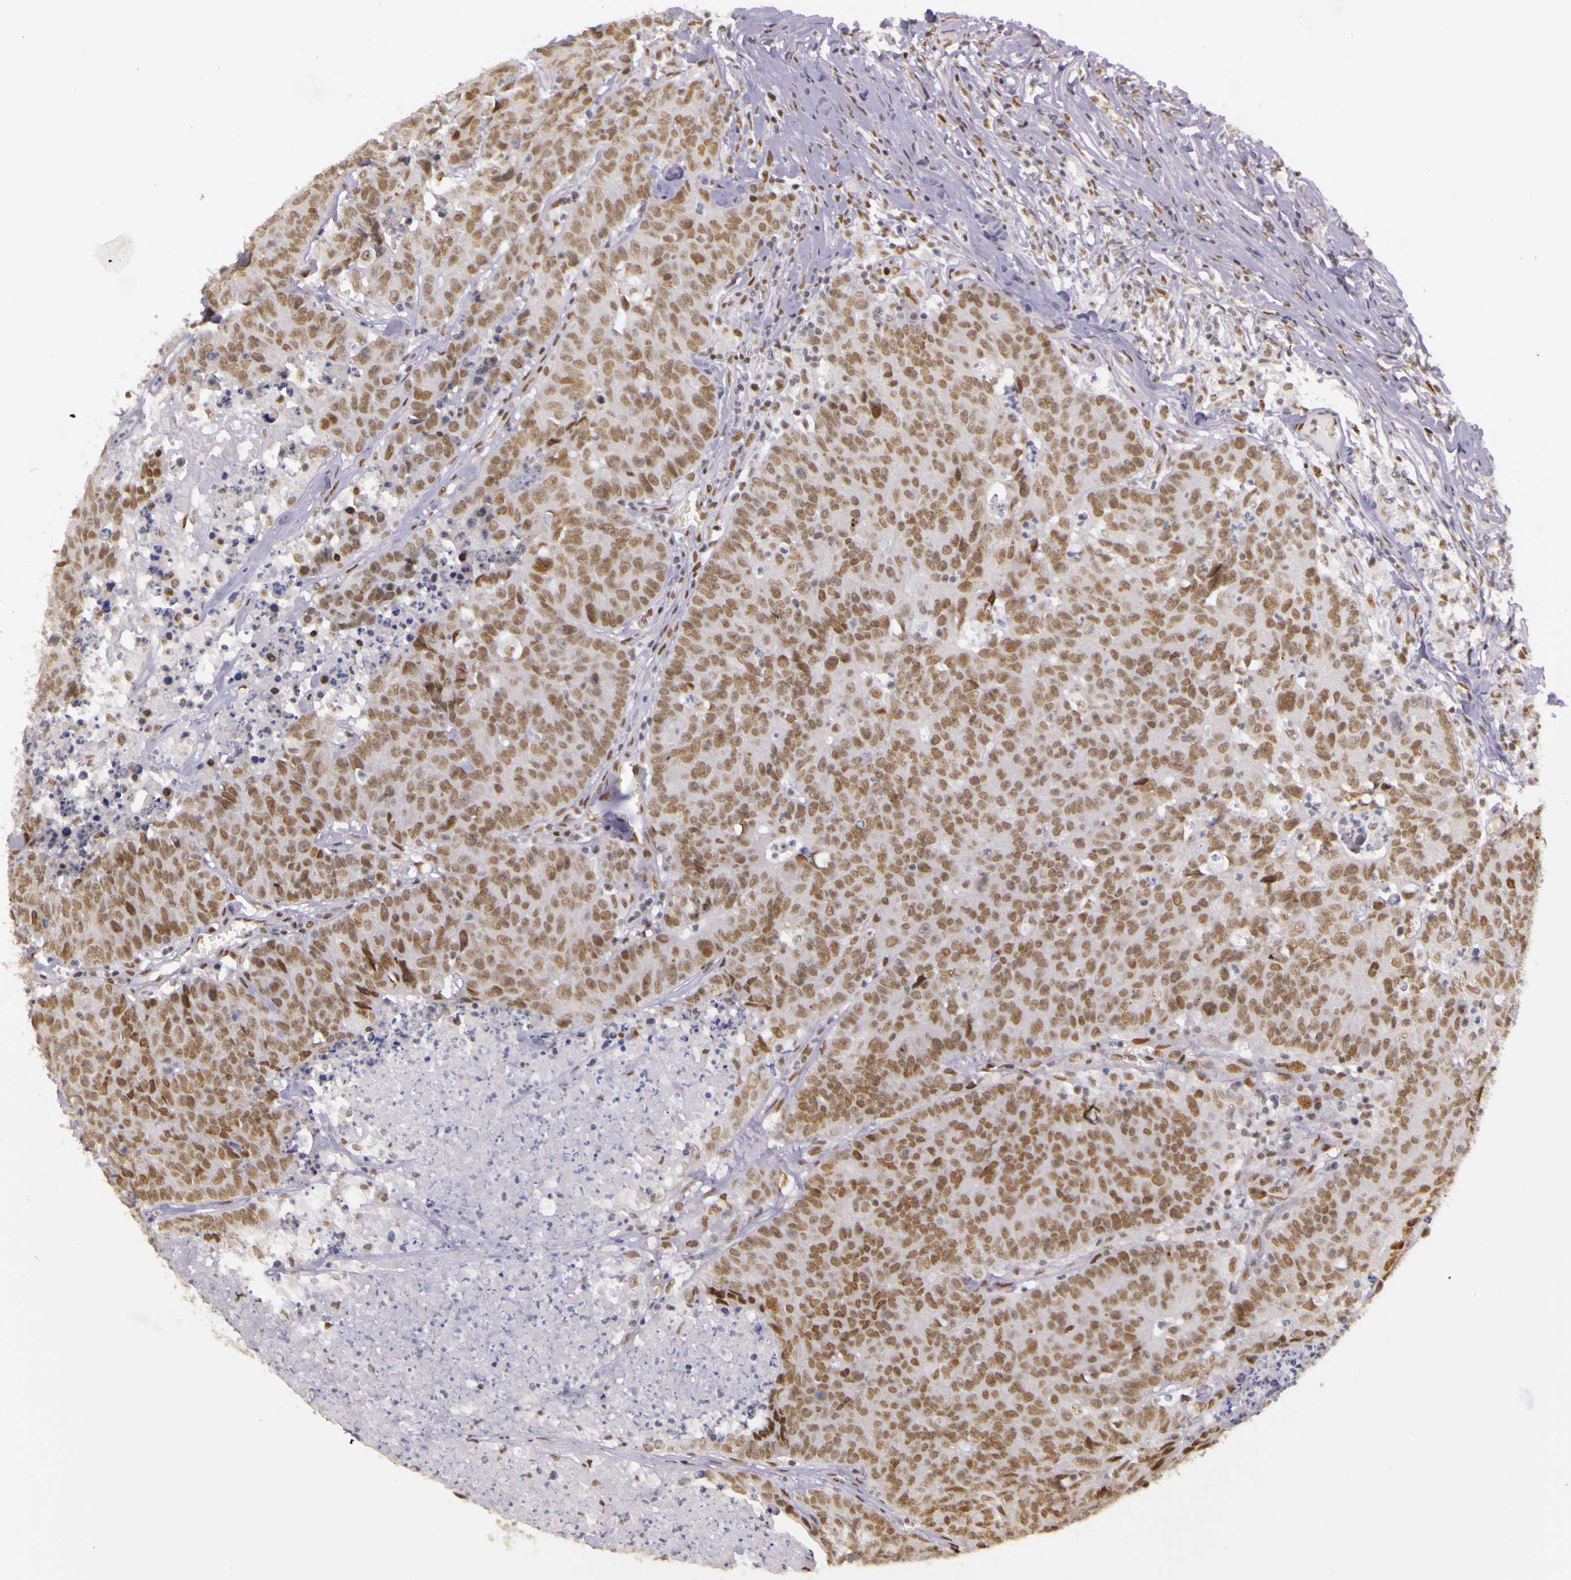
{"staining": {"intensity": "moderate", "quantity": ">75%", "location": "nuclear"}, "tissue": "colorectal cancer", "cell_type": "Tumor cells", "image_type": "cancer", "snomed": [{"axis": "morphology", "description": "Adenocarcinoma, NOS"}, {"axis": "topography", "description": "Colon"}], "caption": "Immunohistochemical staining of colorectal cancer (adenocarcinoma) displays moderate nuclear protein staining in about >75% of tumor cells.", "gene": "WDR13", "patient": {"sex": "female", "age": 53}}